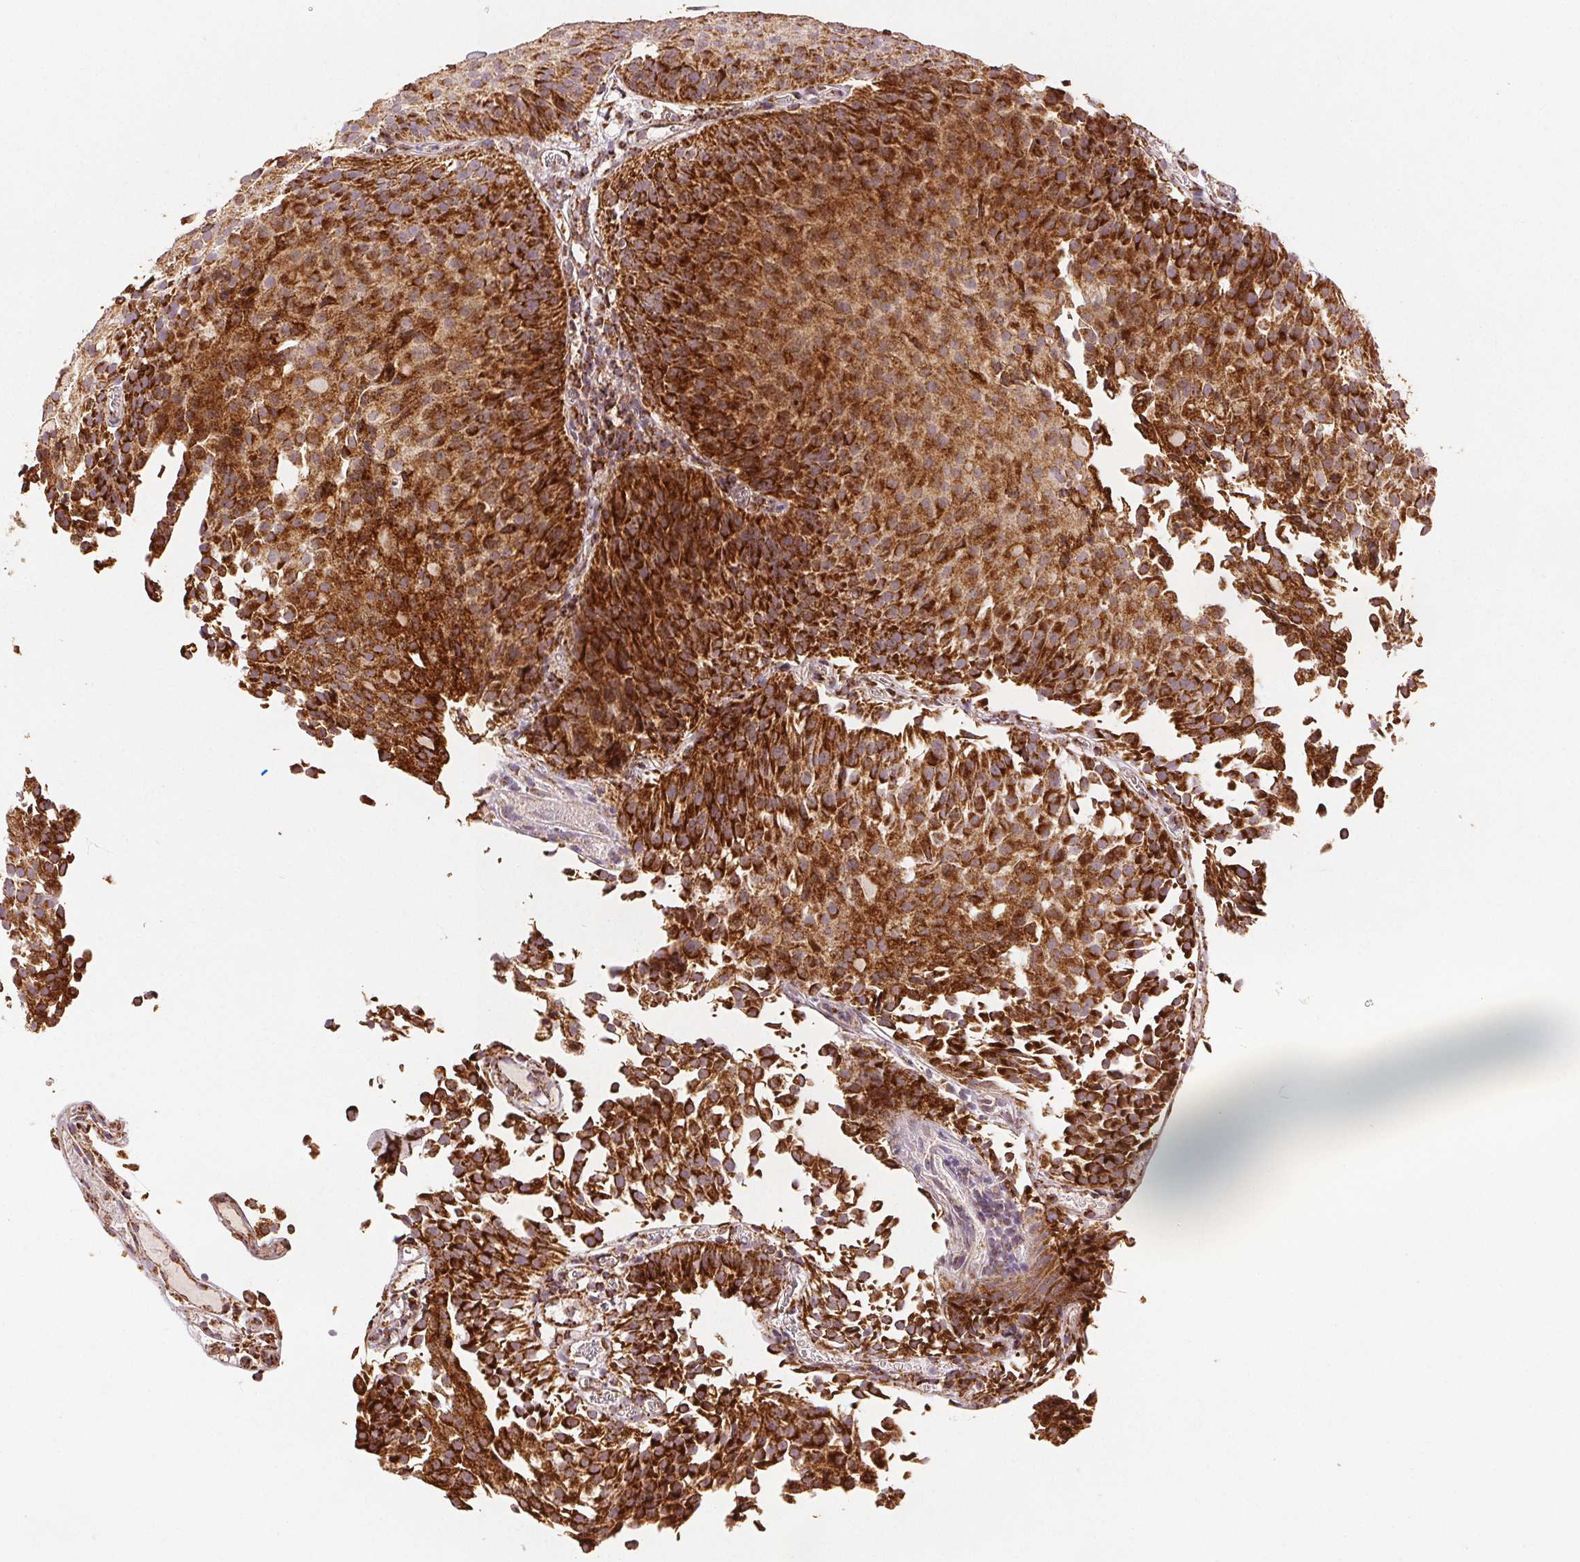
{"staining": {"intensity": "strong", "quantity": ">75%", "location": "cytoplasmic/membranous"}, "tissue": "urothelial cancer", "cell_type": "Tumor cells", "image_type": "cancer", "snomed": [{"axis": "morphology", "description": "Urothelial carcinoma, Low grade"}, {"axis": "topography", "description": "Urinary bladder"}], "caption": "This is a micrograph of immunohistochemistry staining of urothelial cancer, which shows strong positivity in the cytoplasmic/membranous of tumor cells.", "gene": "SDHB", "patient": {"sex": "male", "age": 80}}